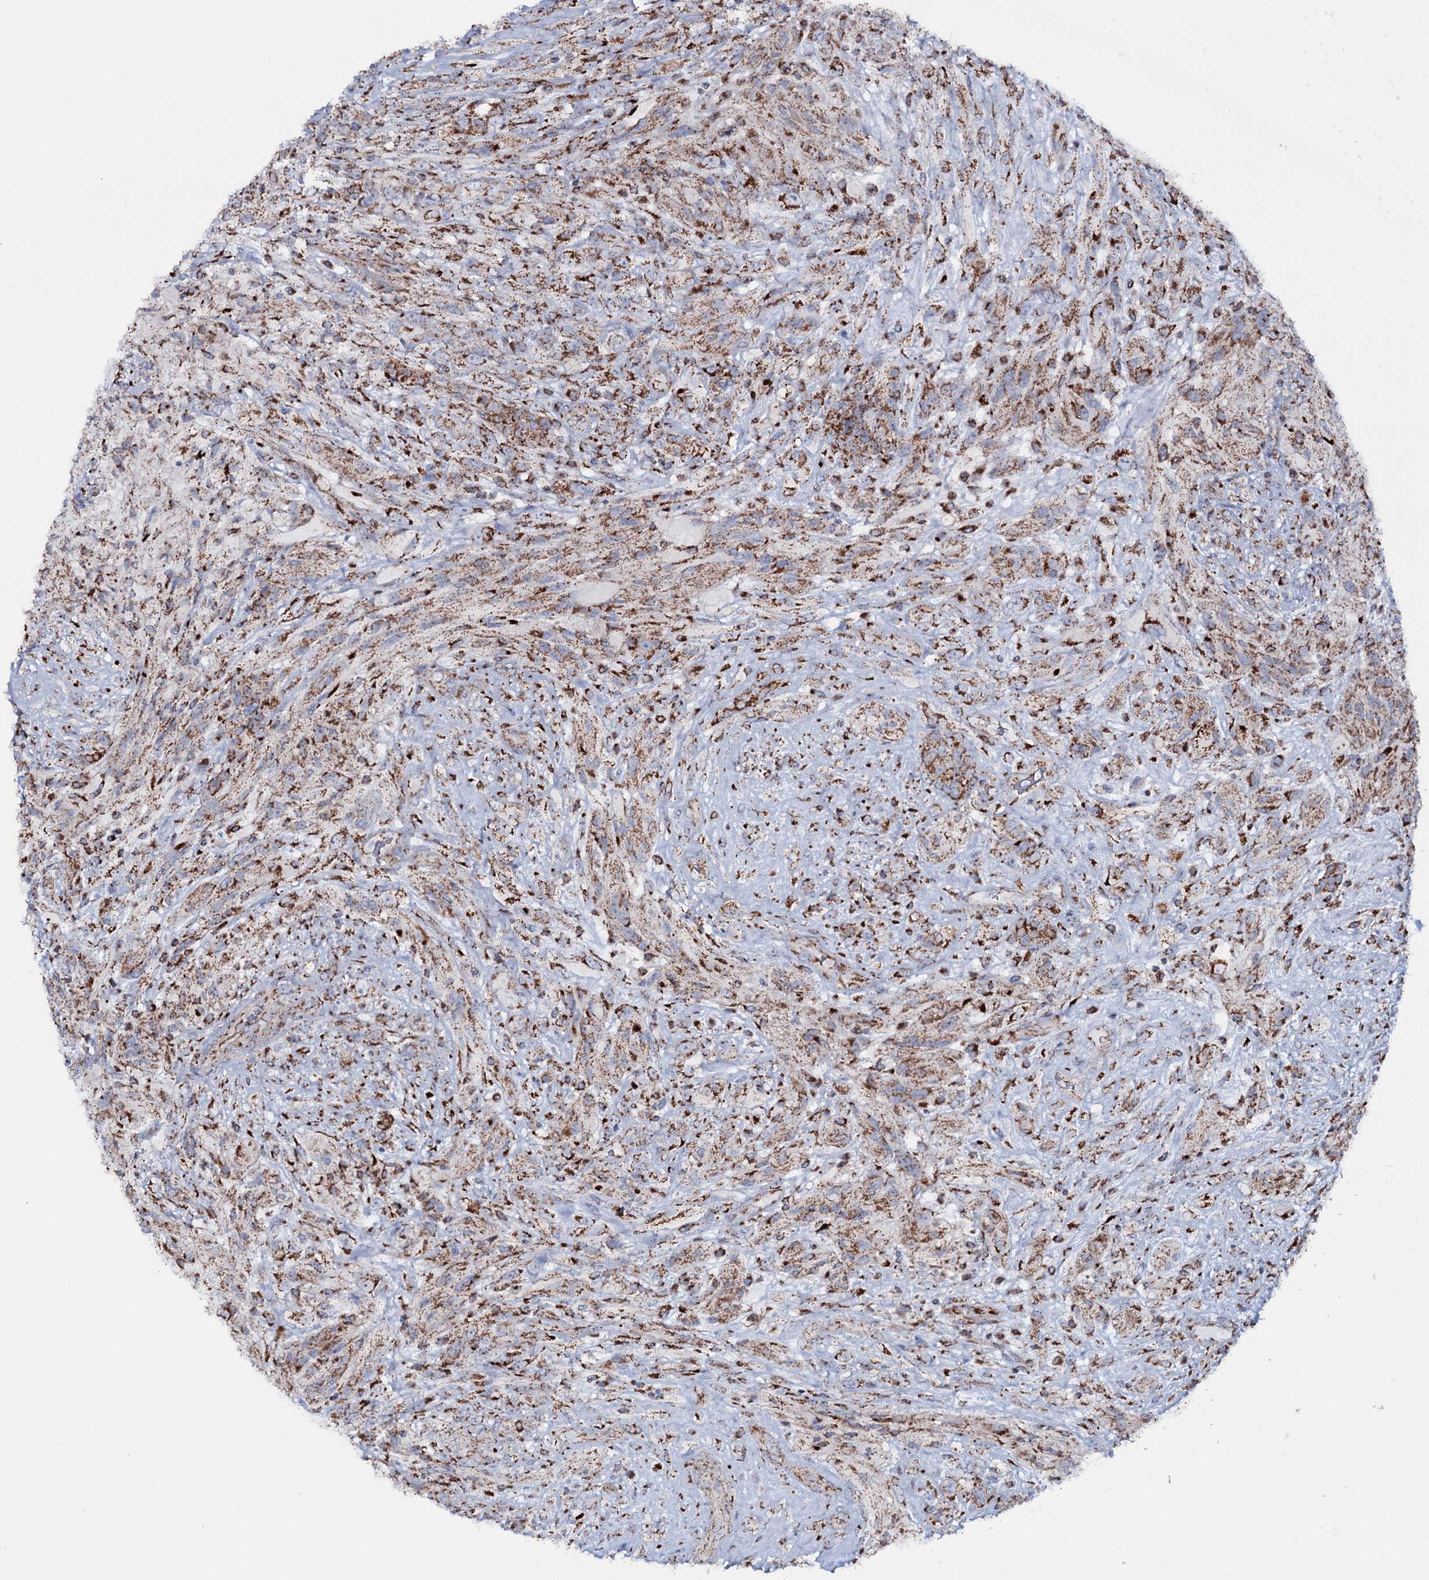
{"staining": {"intensity": "strong", "quantity": "25%-75%", "location": "cytoplasmic/membranous"}, "tissue": "glioma", "cell_type": "Tumor cells", "image_type": "cancer", "snomed": [{"axis": "morphology", "description": "Glioma, malignant, High grade"}, {"axis": "topography", "description": "Brain"}], "caption": "Tumor cells show high levels of strong cytoplasmic/membranous expression in approximately 25%-75% of cells in glioma. The staining was performed using DAB, with brown indicating positive protein expression. Nuclei are stained blue with hematoxylin.", "gene": "MRPS35", "patient": {"sex": "male", "age": 61}}